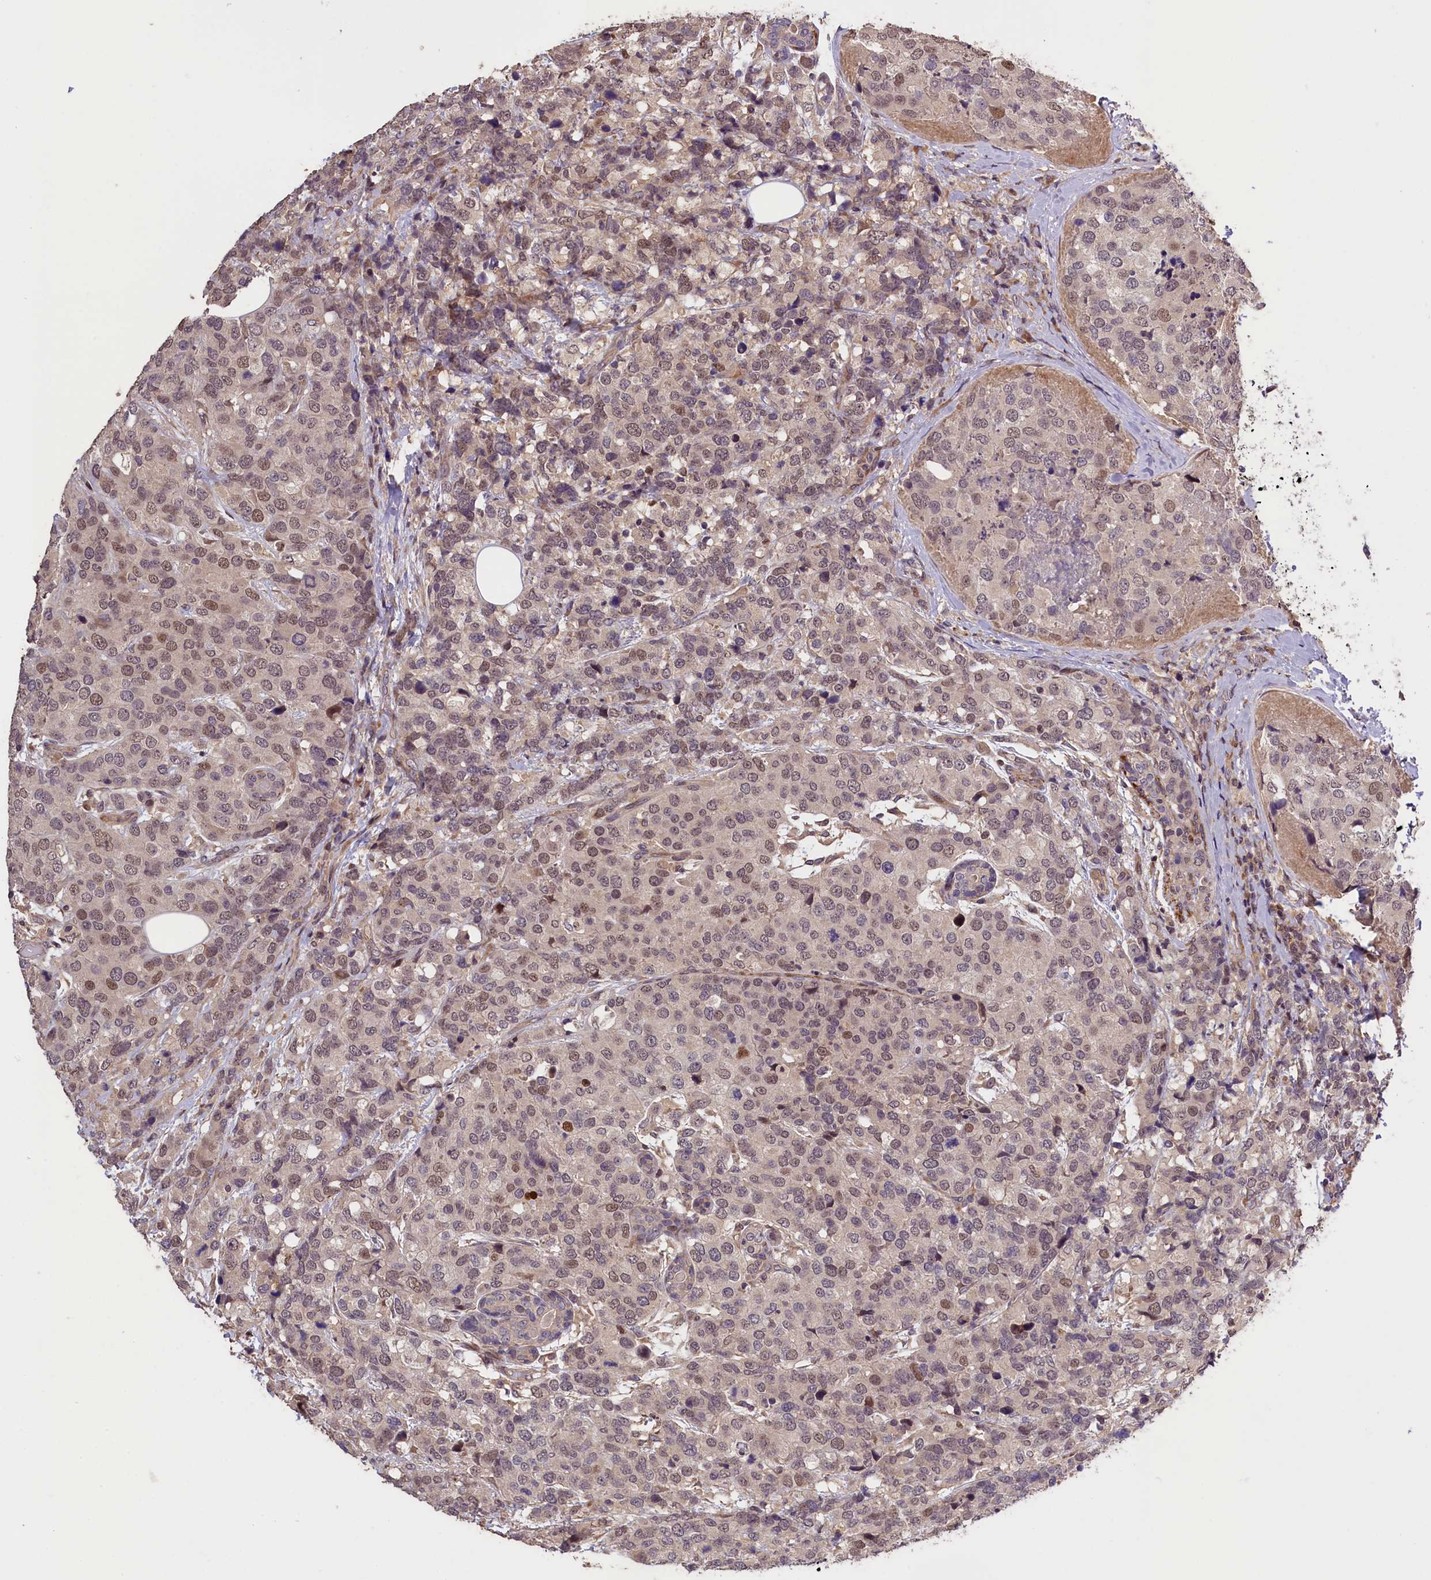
{"staining": {"intensity": "weak", "quantity": ">75%", "location": "nuclear"}, "tissue": "breast cancer", "cell_type": "Tumor cells", "image_type": "cancer", "snomed": [{"axis": "morphology", "description": "Lobular carcinoma"}, {"axis": "topography", "description": "Breast"}], "caption": "Breast cancer (lobular carcinoma) tissue shows weak nuclear staining in about >75% of tumor cells", "gene": "DNAJB9", "patient": {"sex": "female", "age": 59}}